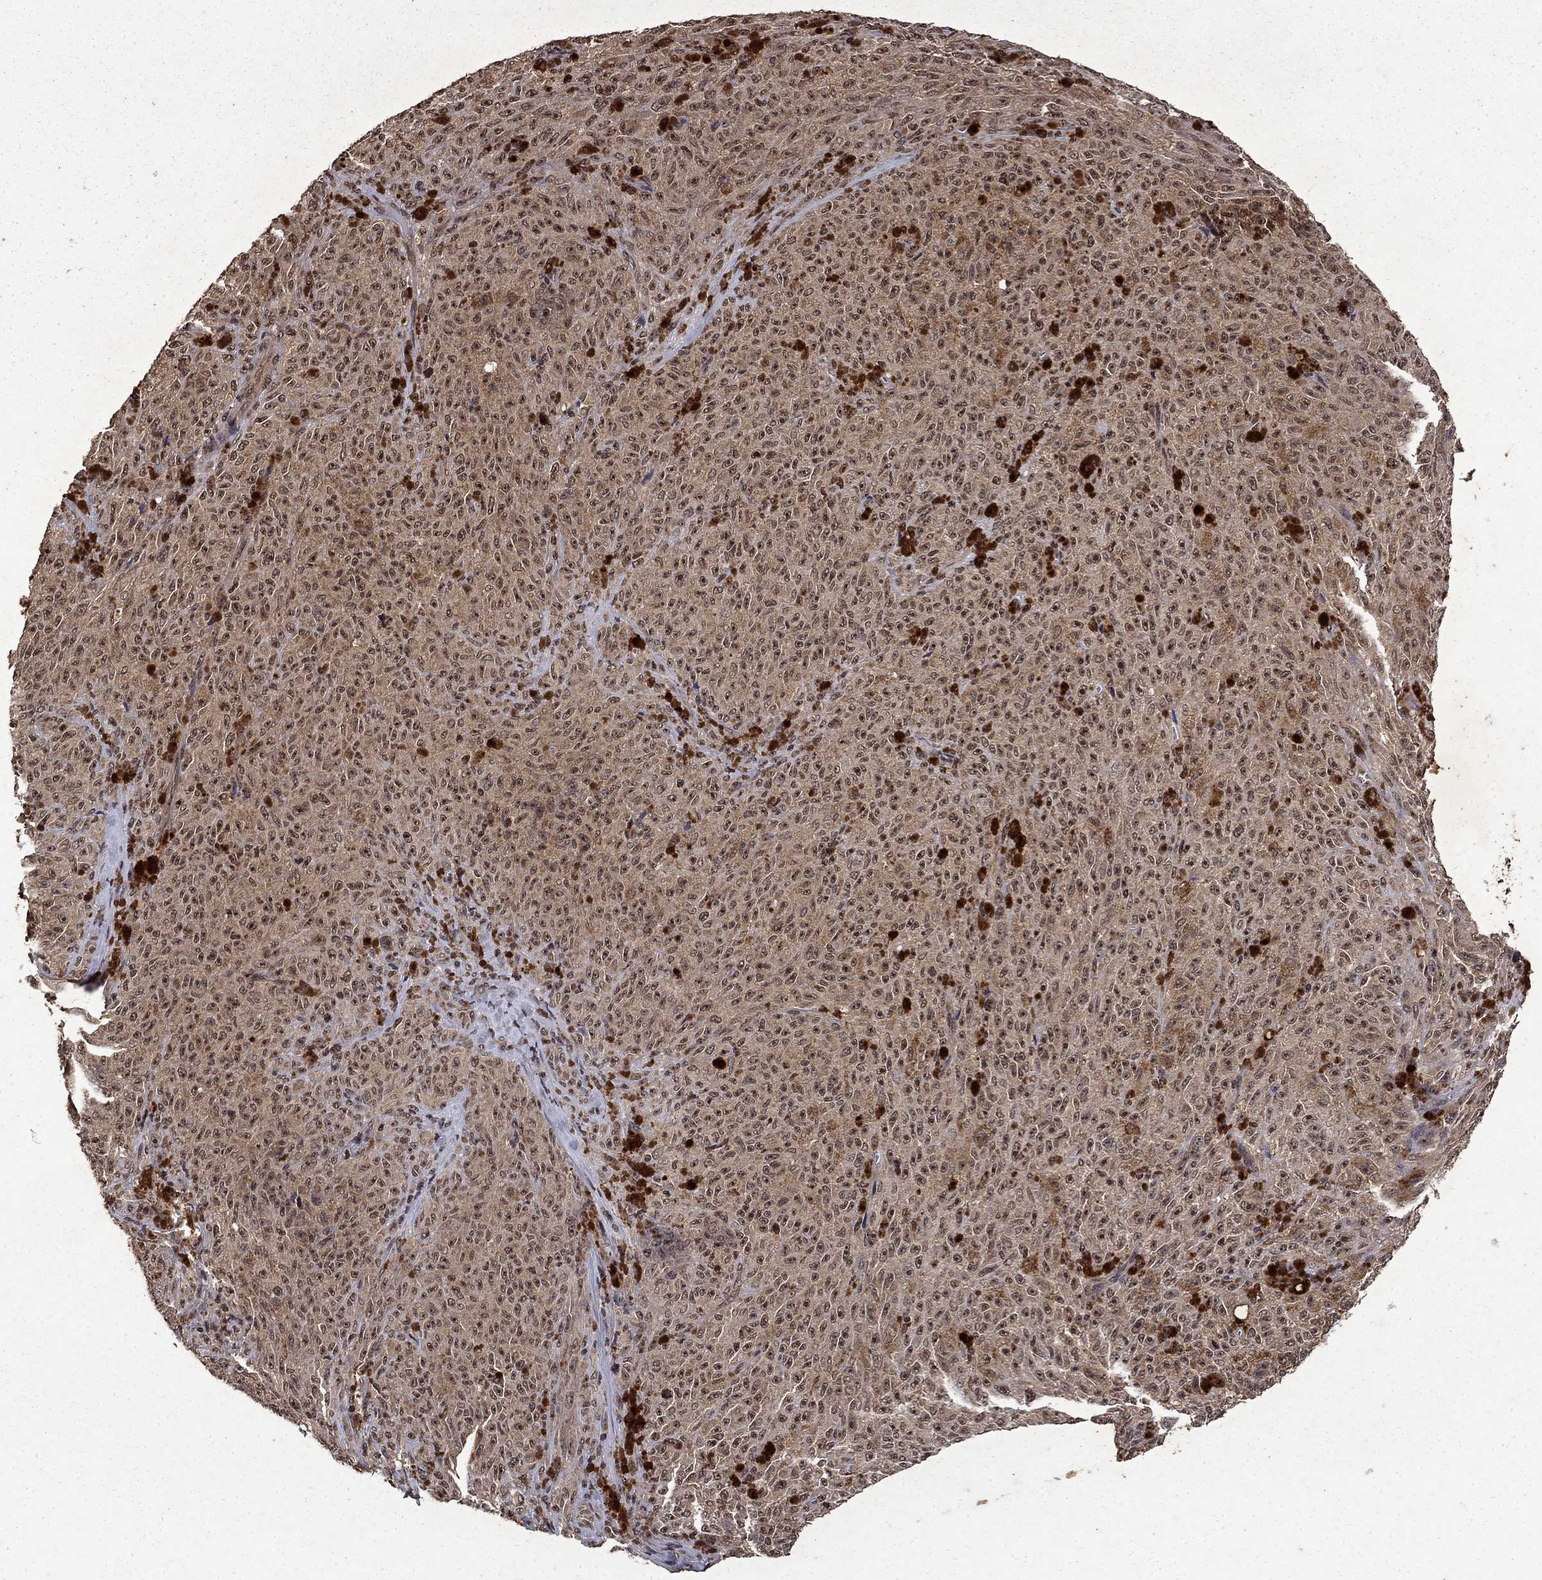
{"staining": {"intensity": "moderate", "quantity": "25%-75%", "location": "cytoplasmic/membranous,nuclear"}, "tissue": "melanoma", "cell_type": "Tumor cells", "image_type": "cancer", "snomed": [{"axis": "morphology", "description": "Malignant melanoma, NOS"}, {"axis": "topography", "description": "Skin"}], "caption": "This is an image of immunohistochemistry staining of malignant melanoma, which shows moderate staining in the cytoplasmic/membranous and nuclear of tumor cells.", "gene": "PIN4", "patient": {"sex": "female", "age": 82}}